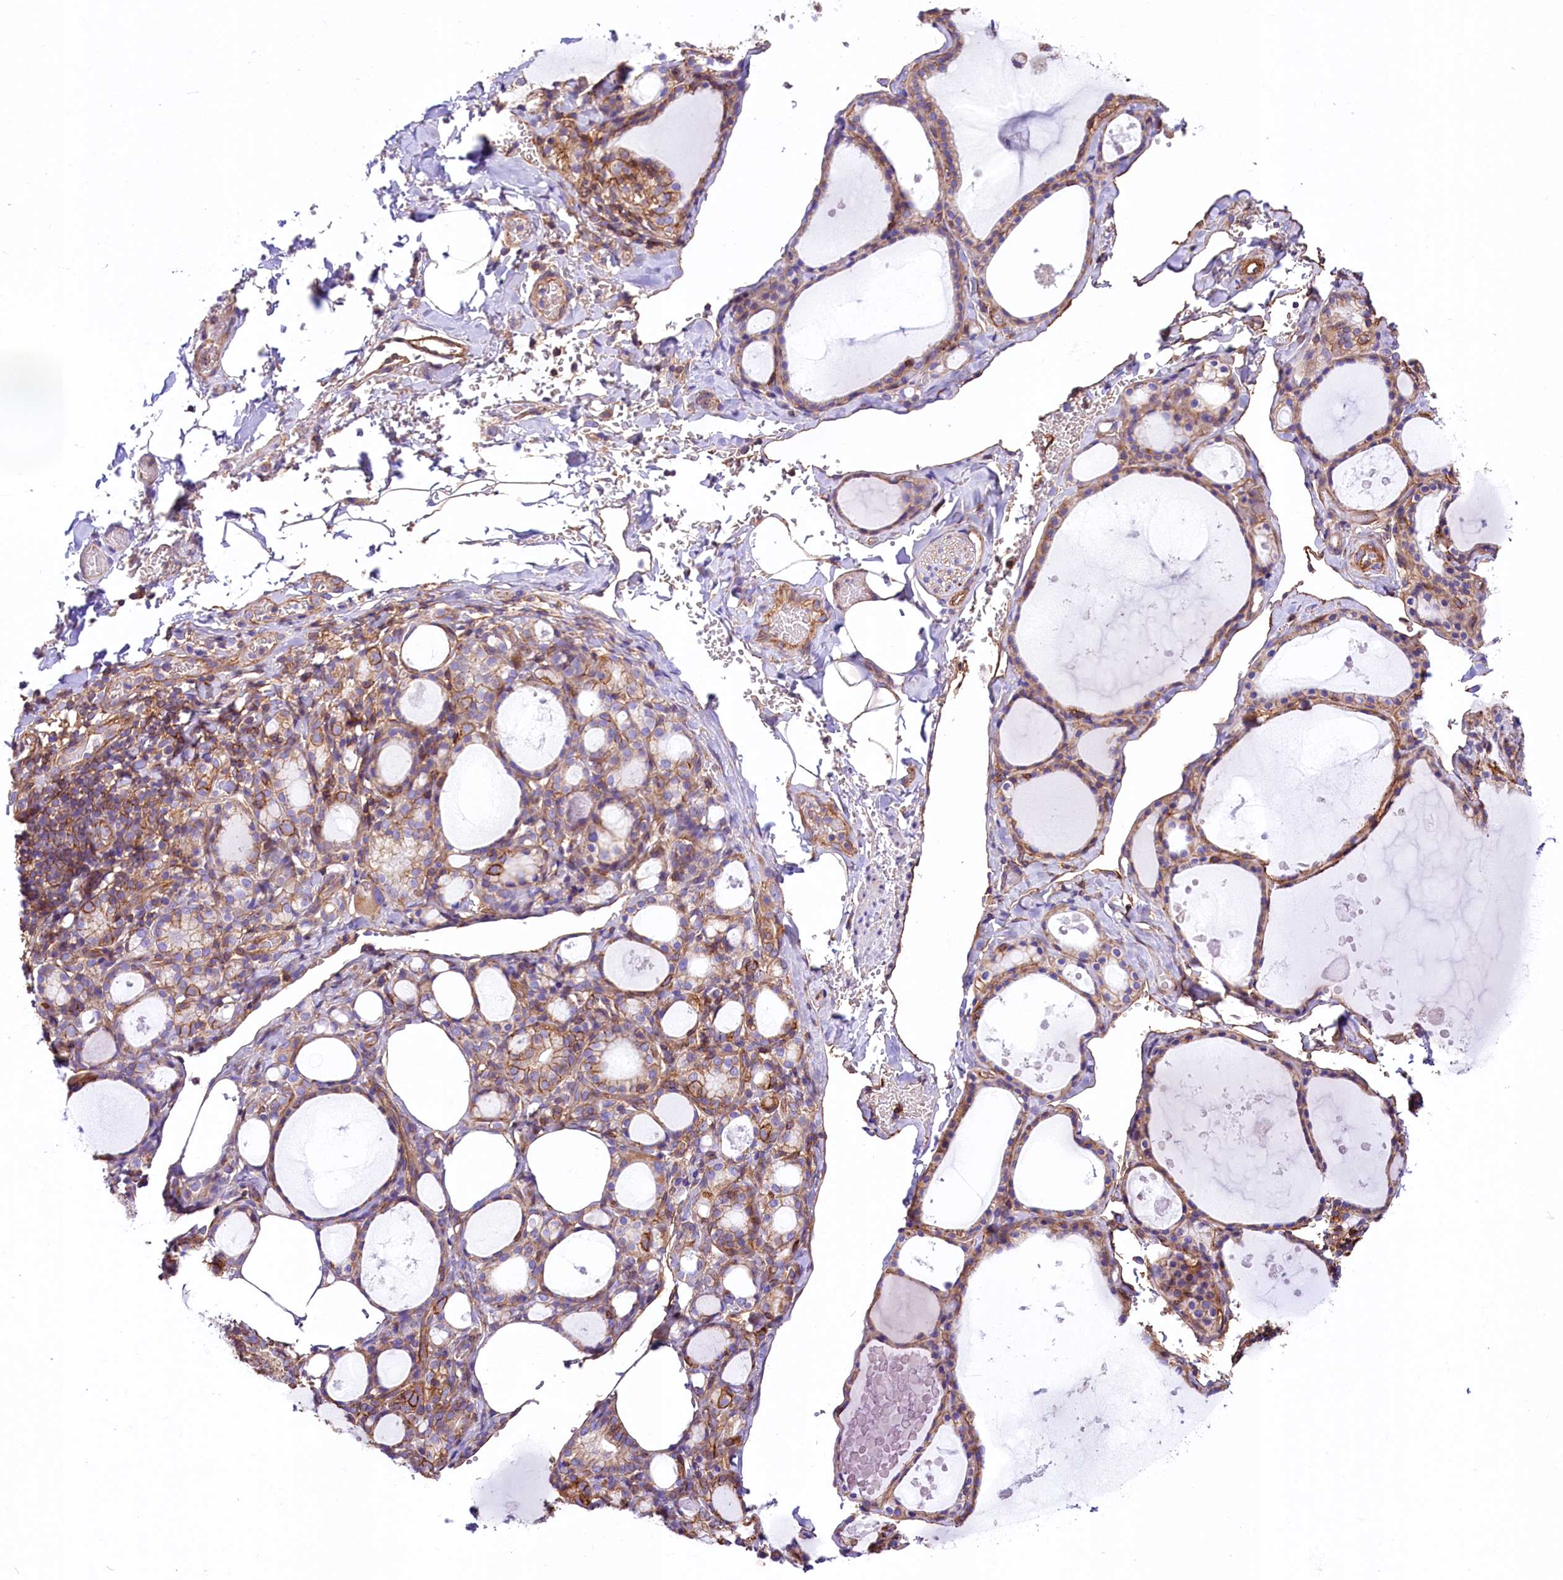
{"staining": {"intensity": "moderate", "quantity": ">75%", "location": "cytoplasmic/membranous"}, "tissue": "thyroid gland", "cell_type": "Glandular cells", "image_type": "normal", "snomed": [{"axis": "morphology", "description": "Normal tissue, NOS"}, {"axis": "topography", "description": "Thyroid gland"}], "caption": "Moderate cytoplasmic/membranous positivity is present in approximately >75% of glandular cells in benign thyroid gland. The staining was performed using DAB (3,3'-diaminobenzidine), with brown indicating positive protein expression. Nuclei are stained blue with hematoxylin.", "gene": "ATP2B4", "patient": {"sex": "male", "age": 56}}